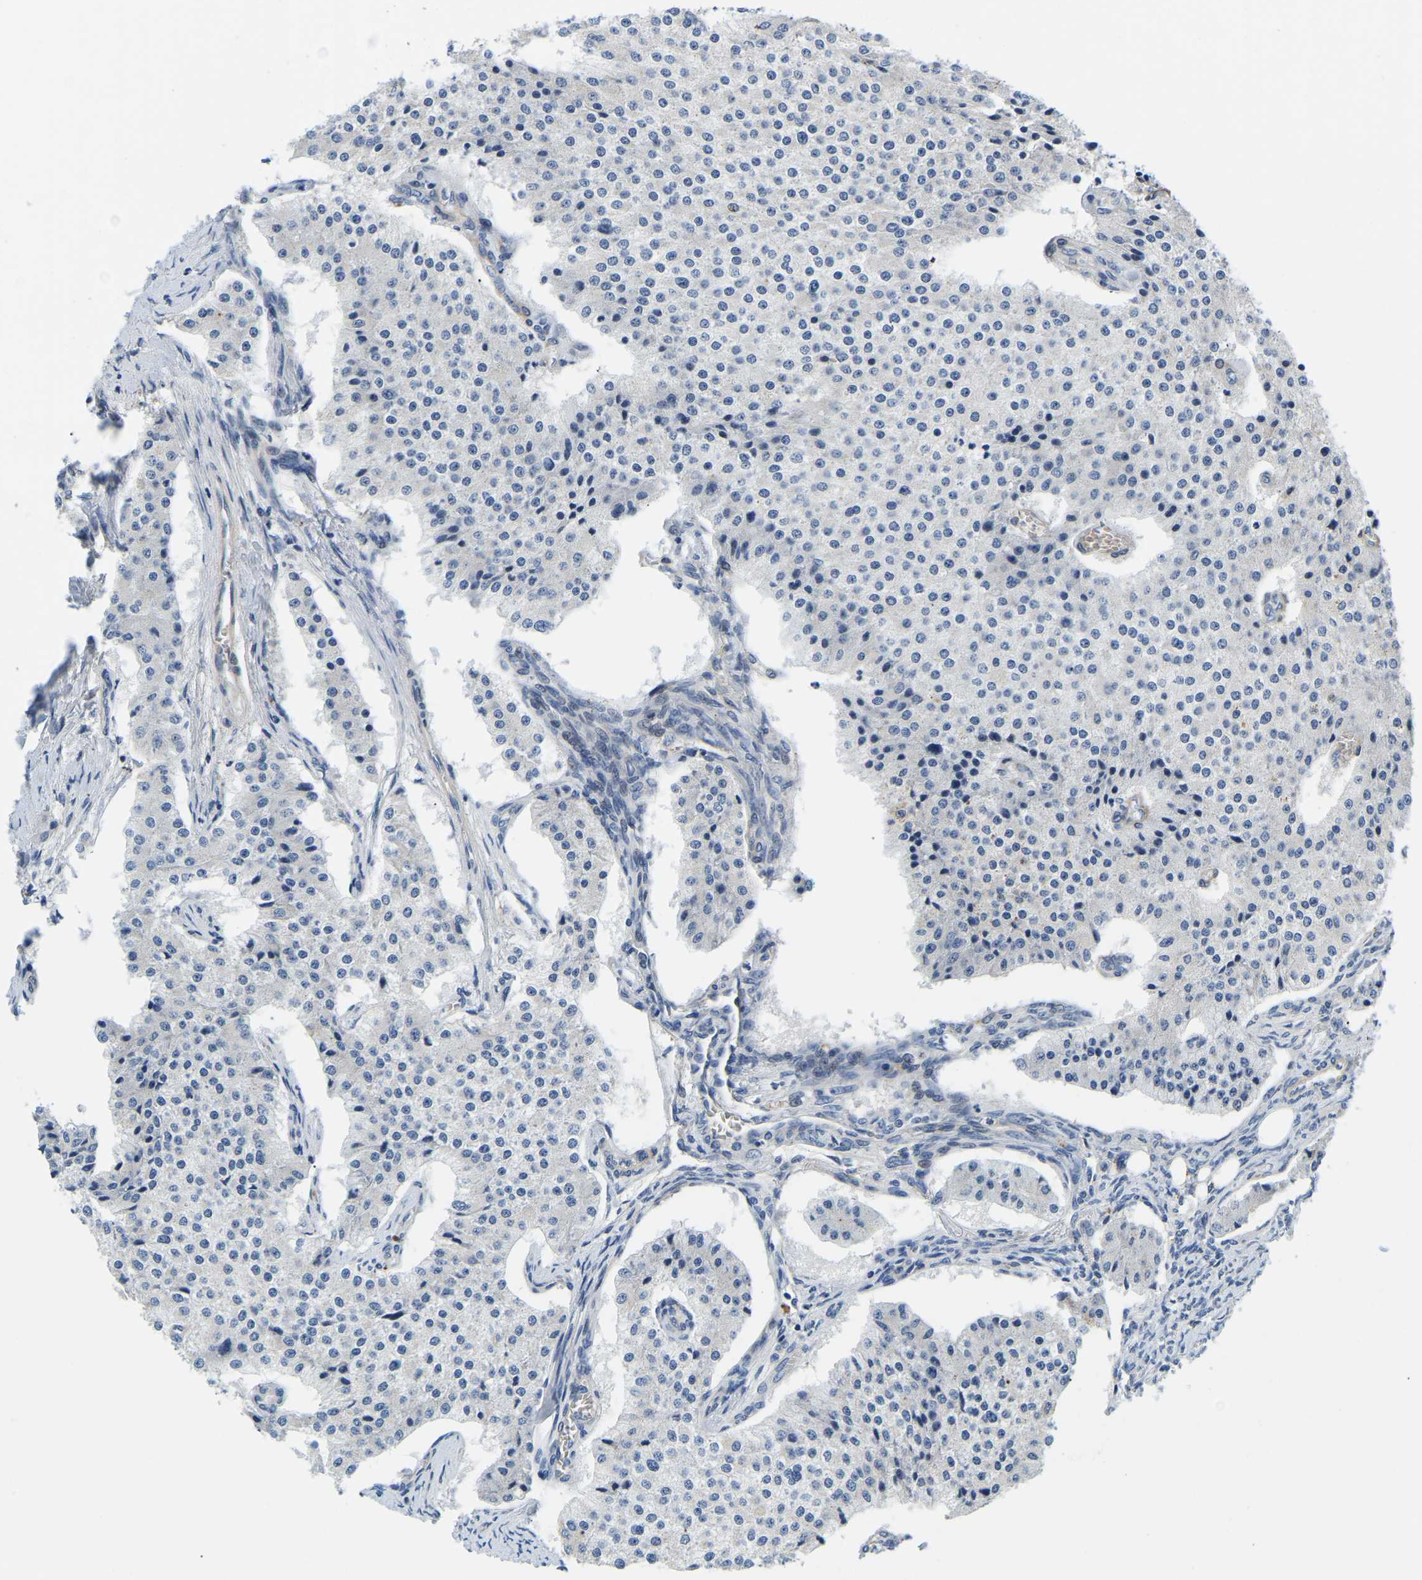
{"staining": {"intensity": "negative", "quantity": "none", "location": "none"}, "tissue": "carcinoid", "cell_type": "Tumor cells", "image_type": "cancer", "snomed": [{"axis": "morphology", "description": "Carcinoid, malignant, NOS"}, {"axis": "topography", "description": "Colon"}], "caption": "This is a image of immunohistochemistry (IHC) staining of carcinoid, which shows no positivity in tumor cells.", "gene": "LIAS", "patient": {"sex": "female", "age": 52}}